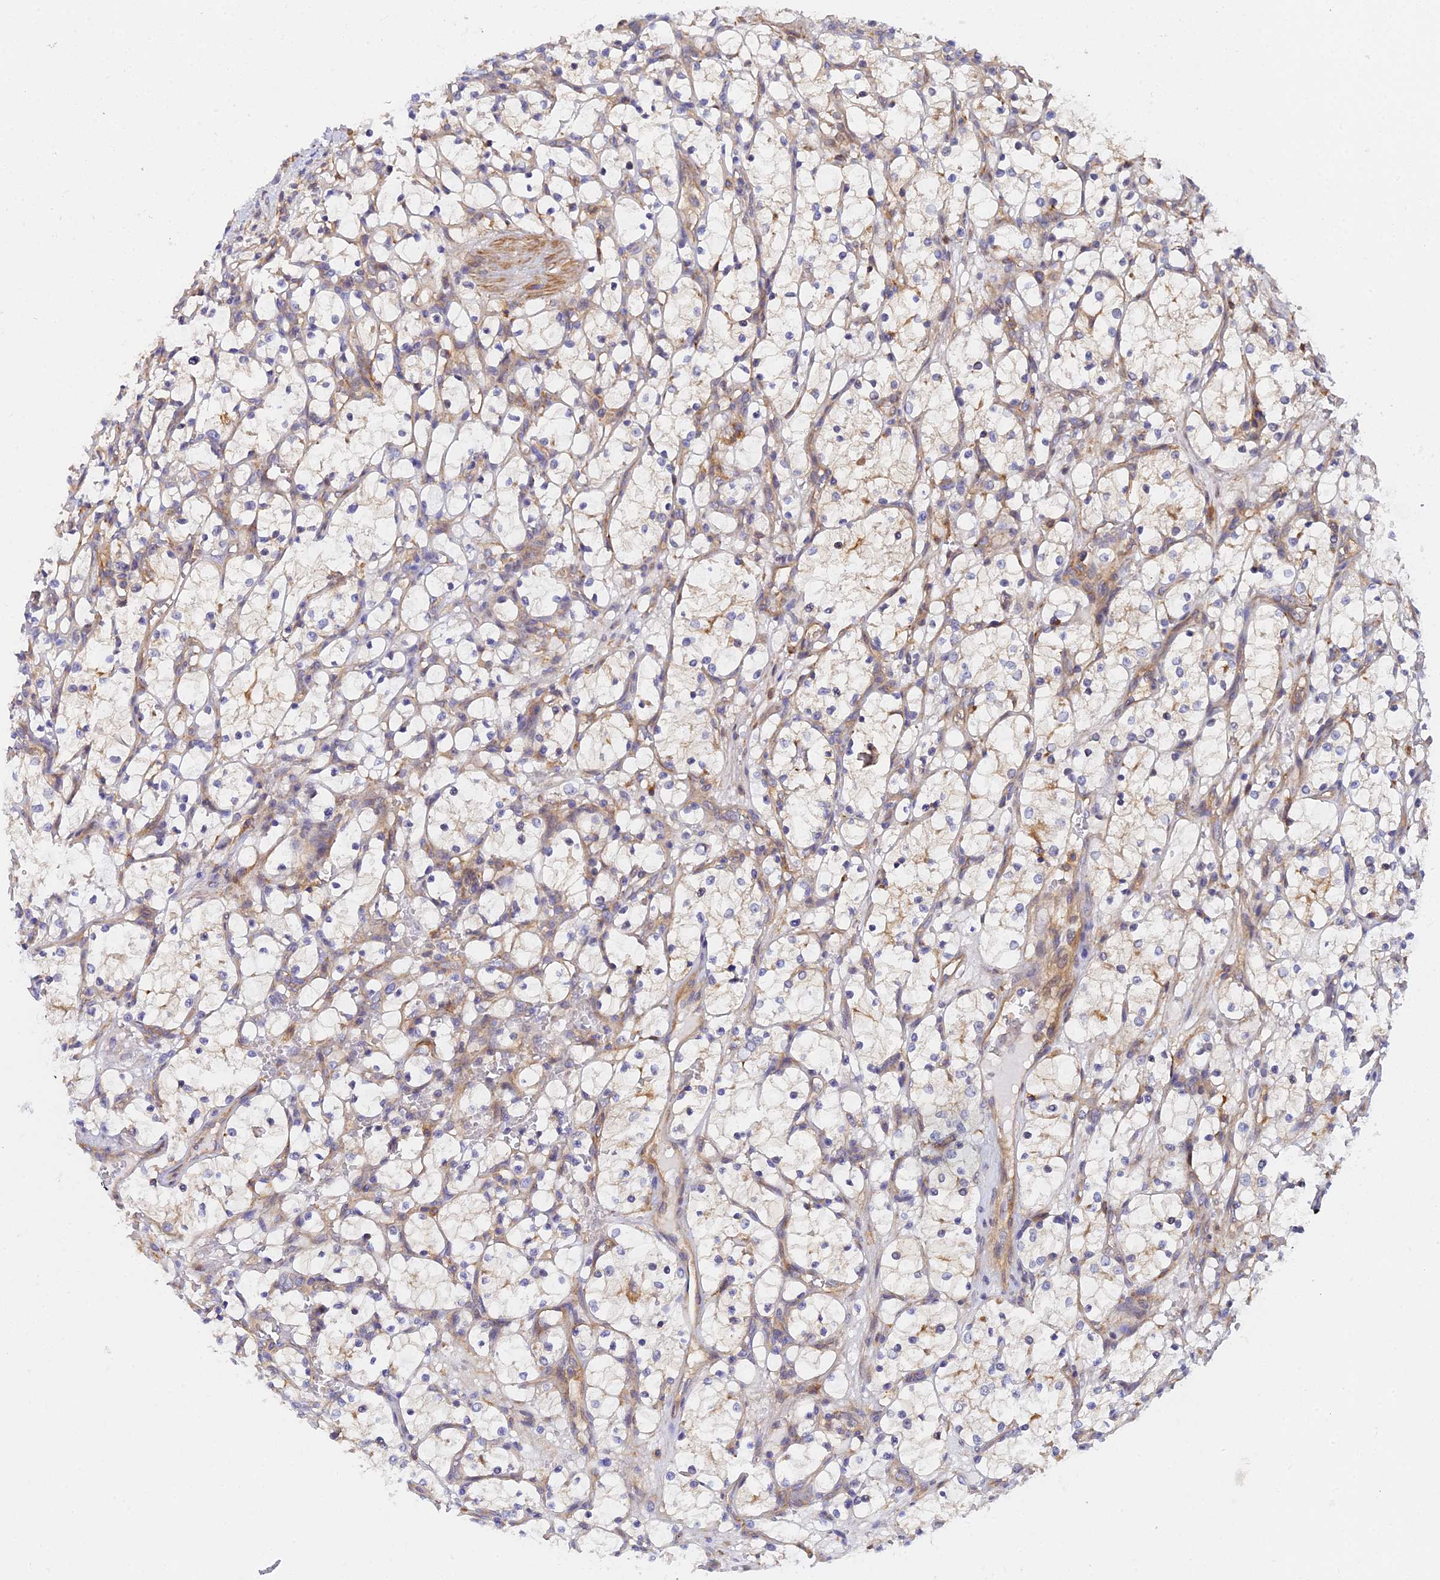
{"staining": {"intensity": "weak", "quantity": "25%-75%", "location": "cytoplasmic/membranous"}, "tissue": "renal cancer", "cell_type": "Tumor cells", "image_type": "cancer", "snomed": [{"axis": "morphology", "description": "Adenocarcinoma, NOS"}, {"axis": "topography", "description": "Kidney"}], "caption": "Immunohistochemistry image of renal cancer (adenocarcinoma) stained for a protein (brown), which displays low levels of weak cytoplasmic/membranous staining in about 25%-75% of tumor cells.", "gene": "GNG5B", "patient": {"sex": "female", "age": 69}}